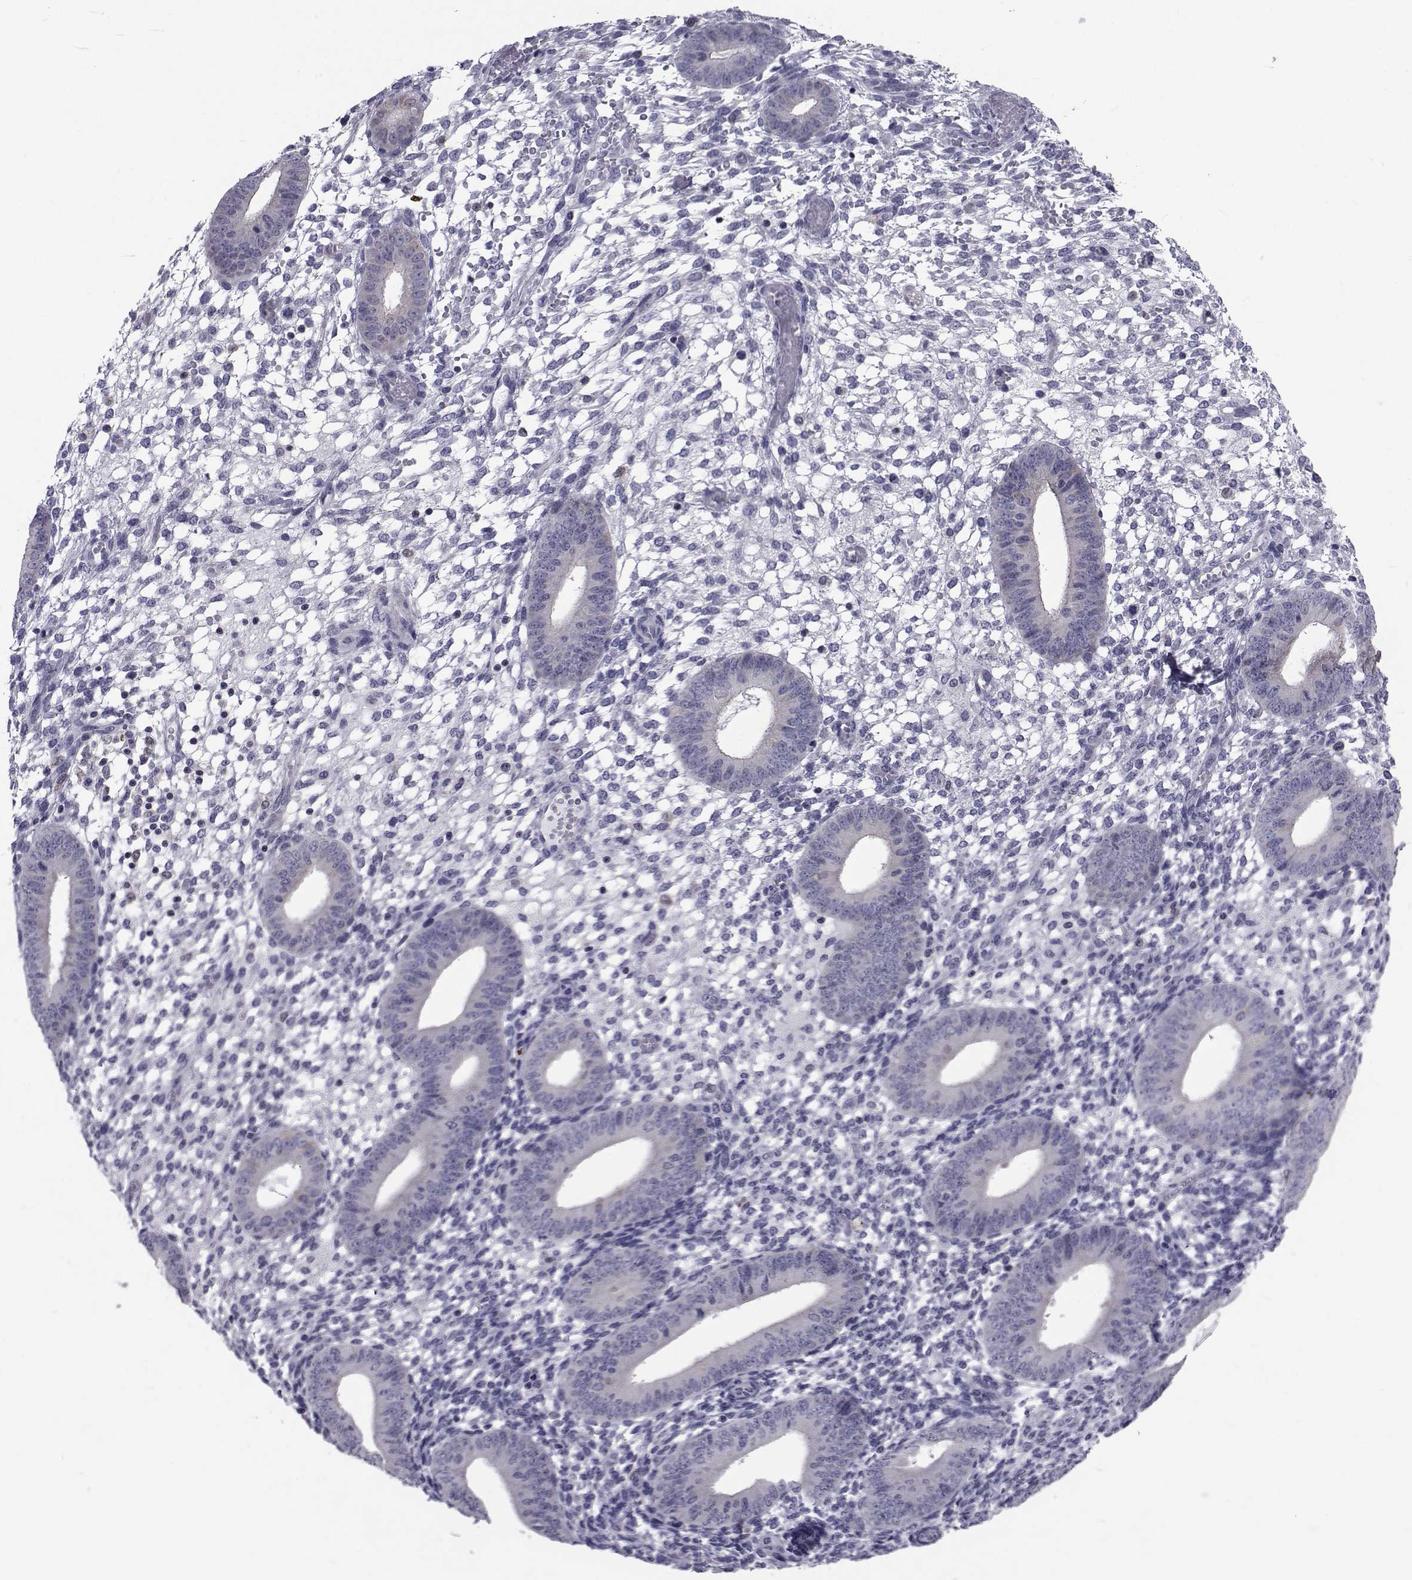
{"staining": {"intensity": "negative", "quantity": "none", "location": "none"}, "tissue": "endometrium", "cell_type": "Cells in endometrial stroma", "image_type": "normal", "snomed": [{"axis": "morphology", "description": "Normal tissue, NOS"}, {"axis": "topography", "description": "Endometrium"}], "caption": "IHC image of unremarkable endometrium stained for a protein (brown), which reveals no expression in cells in endometrial stroma. The staining was performed using DAB to visualize the protein expression in brown, while the nuclei were stained in blue with hematoxylin (Magnification: 20x).", "gene": "SLC30A10", "patient": {"sex": "female", "age": 39}}